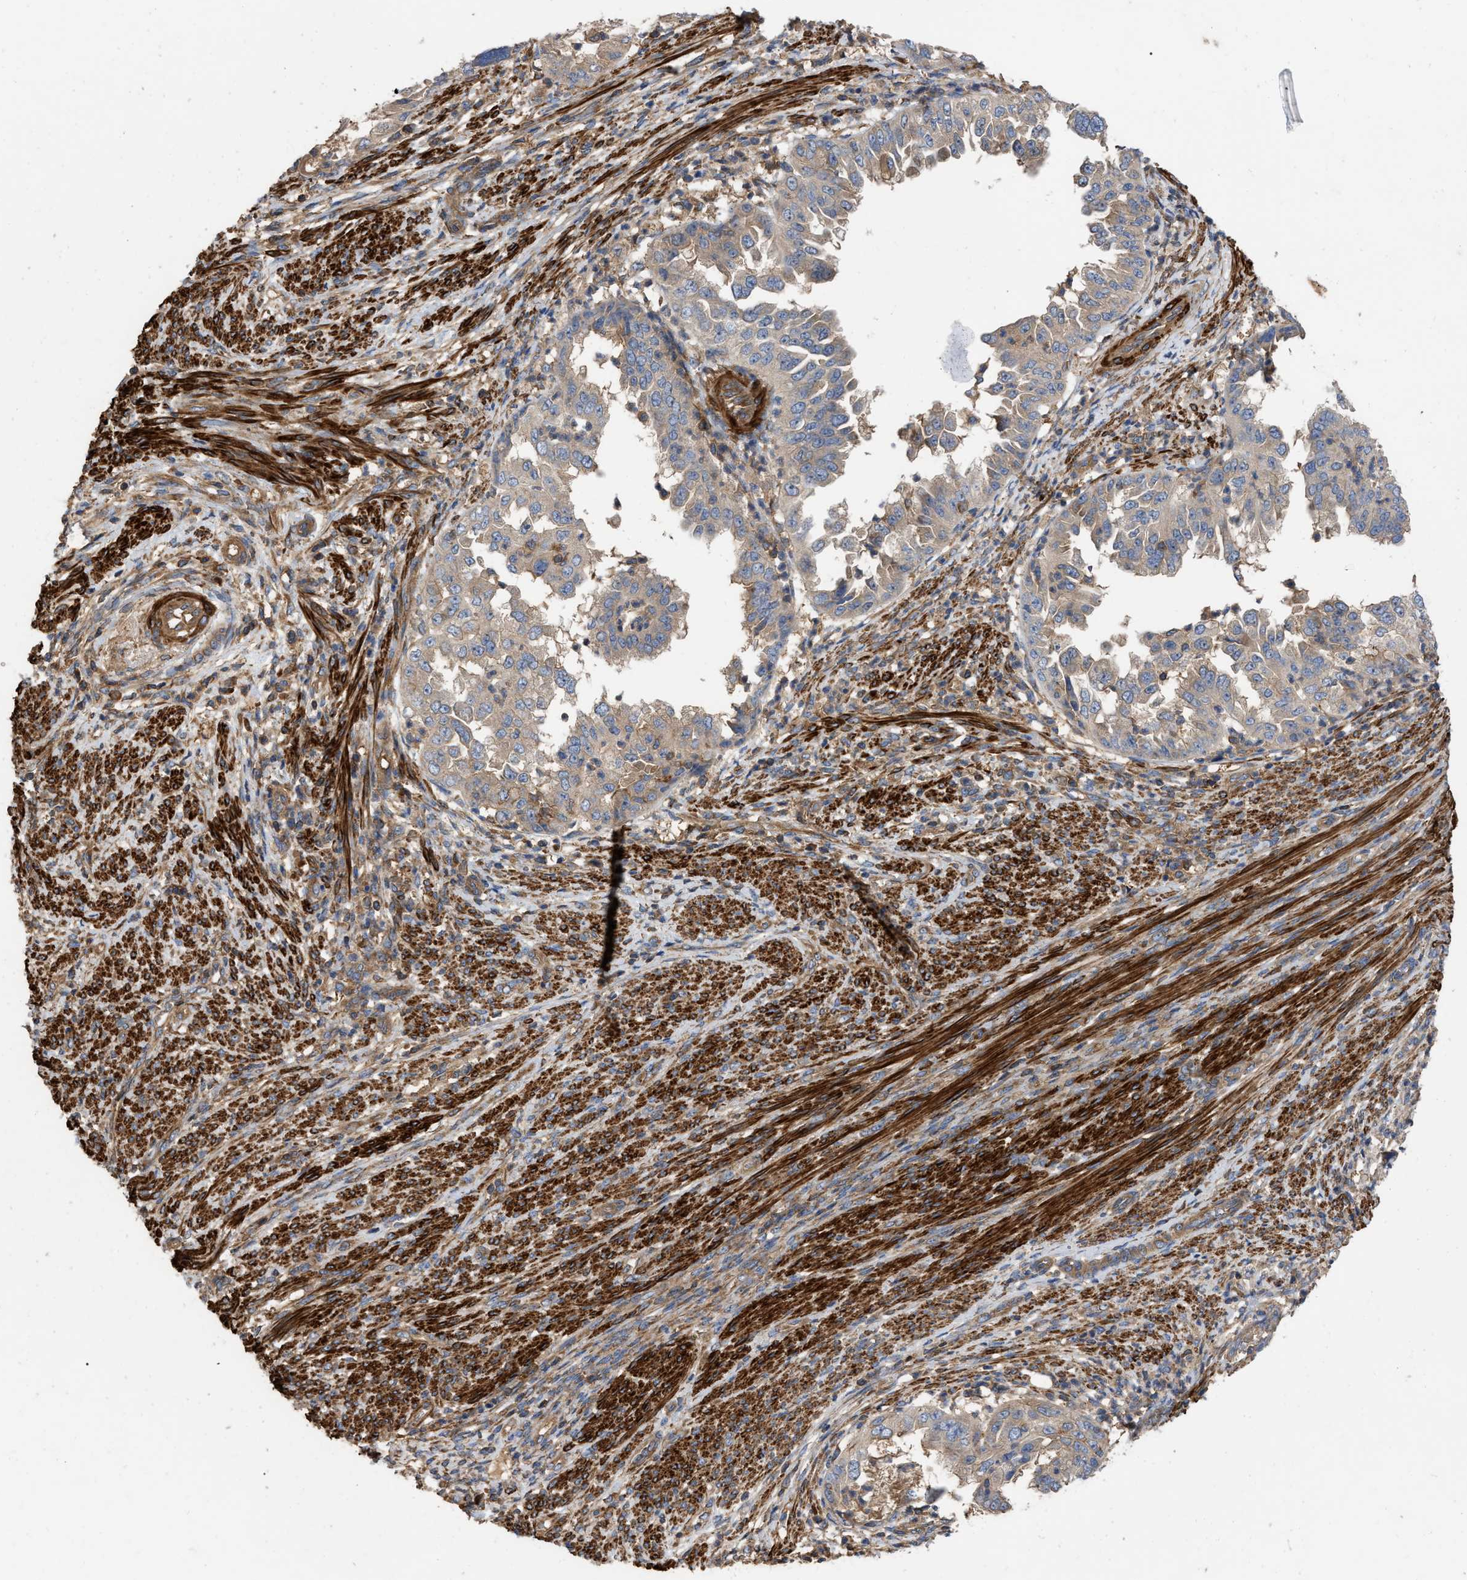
{"staining": {"intensity": "weak", "quantity": "25%-75%", "location": "cytoplasmic/membranous"}, "tissue": "endometrial cancer", "cell_type": "Tumor cells", "image_type": "cancer", "snomed": [{"axis": "morphology", "description": "Adenocarcinoma, NOS"}, {"axis": "topography", "description": "Endometrium"}], "caption": "Tumor cells show weak cytoplasmic/membranous positivity in approximately 25%-75% of cells in endometrial cancer (adenocarcinoma).", "gene": "RABEP1", "patient": {"sex": "female", "age": 85}}